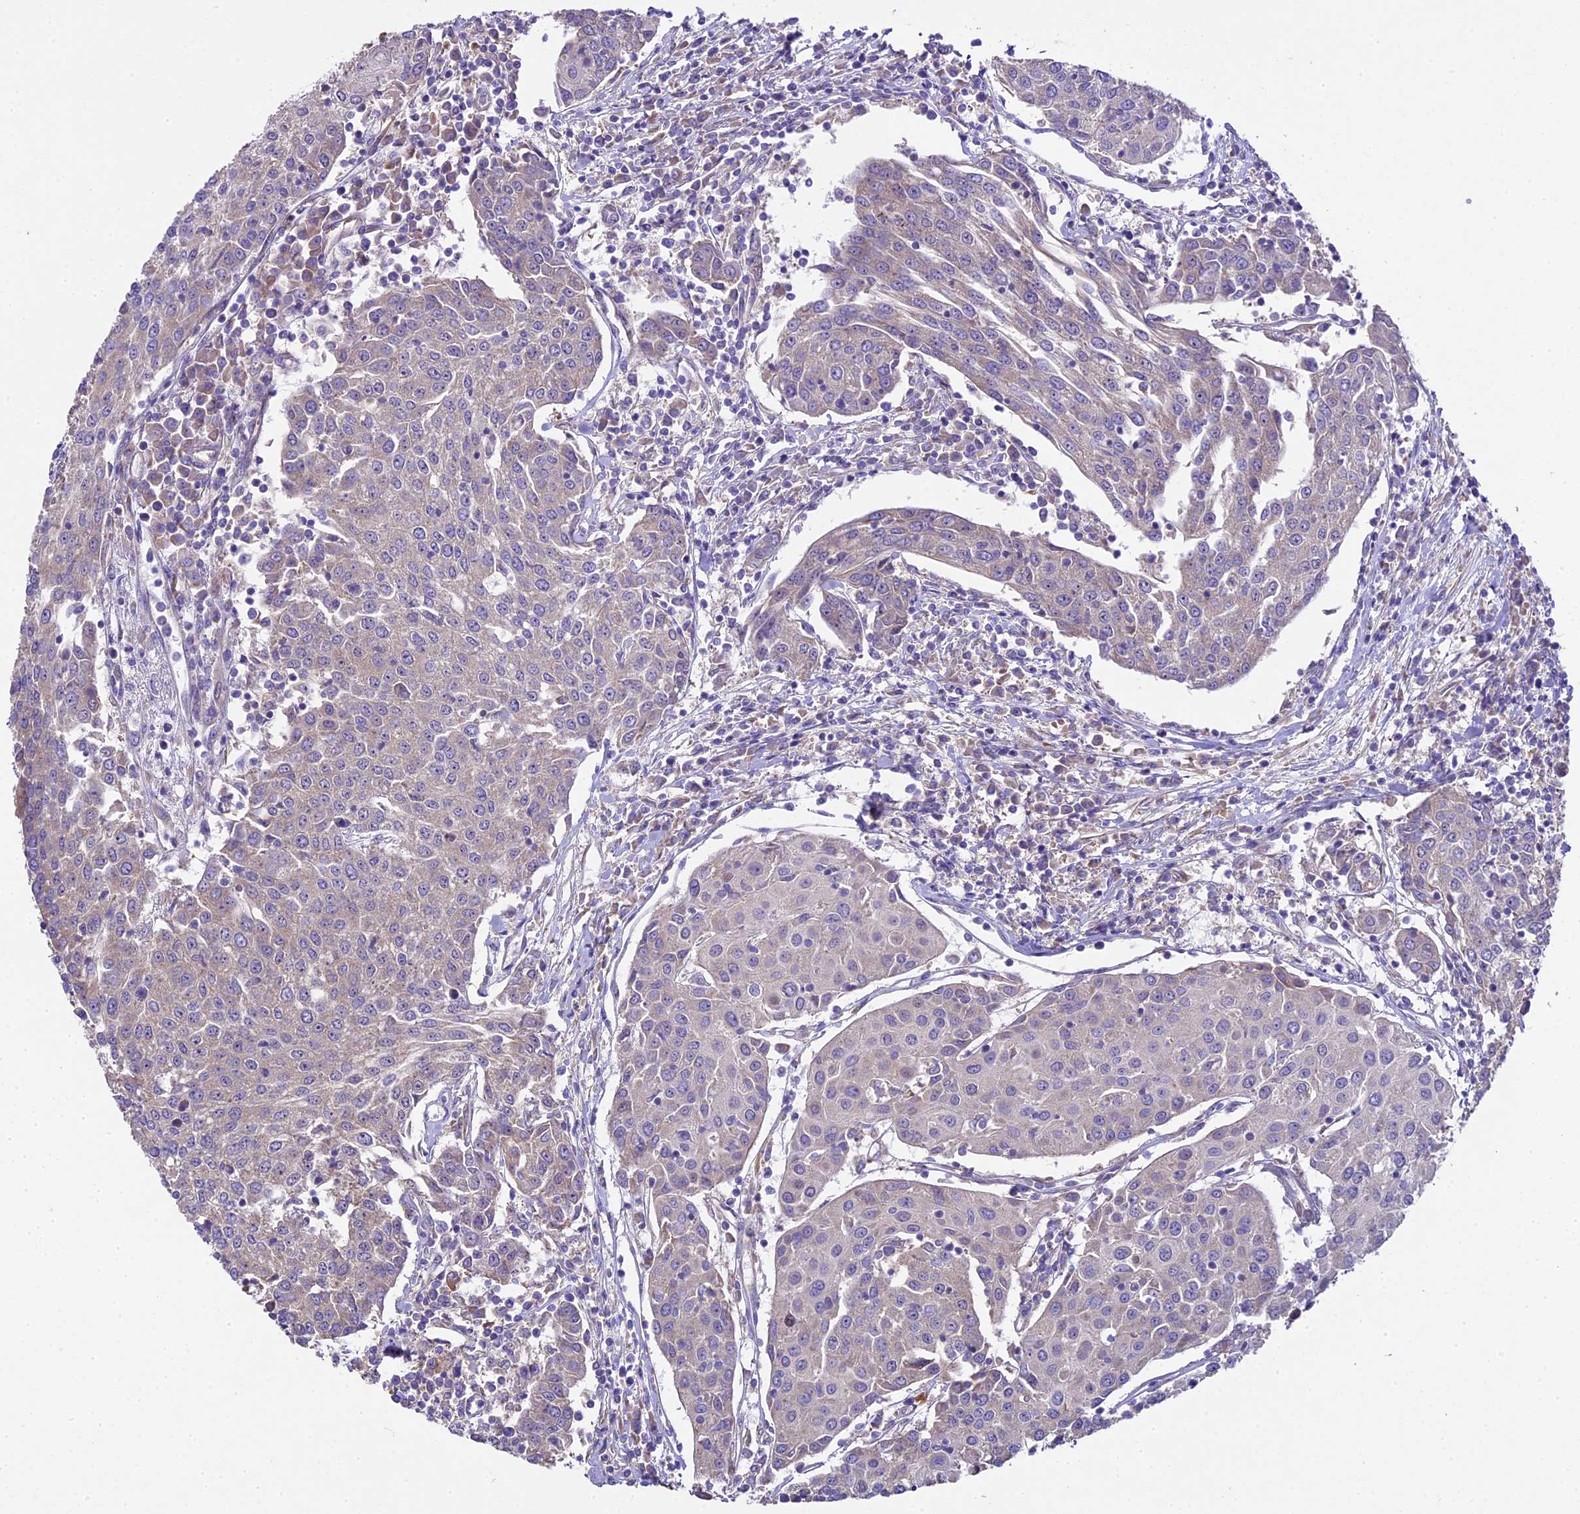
{"staining": {"intensity": "negative", "quantity": "none", "location": "none"}, "tissue": "urothelial cancer", "cell_type": "Tumor cells", "image_type": "cancer", "snomed": [{"axis": "morphology", "description": "Urothelial carcinoma, High grade"}, {"axis": "topography", "description": "Urinary bladder"}], "caption": "Tumor cells are negative for protein expression in human urothelial cancer. (DAB (3,3'-diaminobenzidine) IHC visualized using brightfield microscopy, high magnification).", "gene": "SPIRE1", "patient": {"sex": "female", "age": 85}}